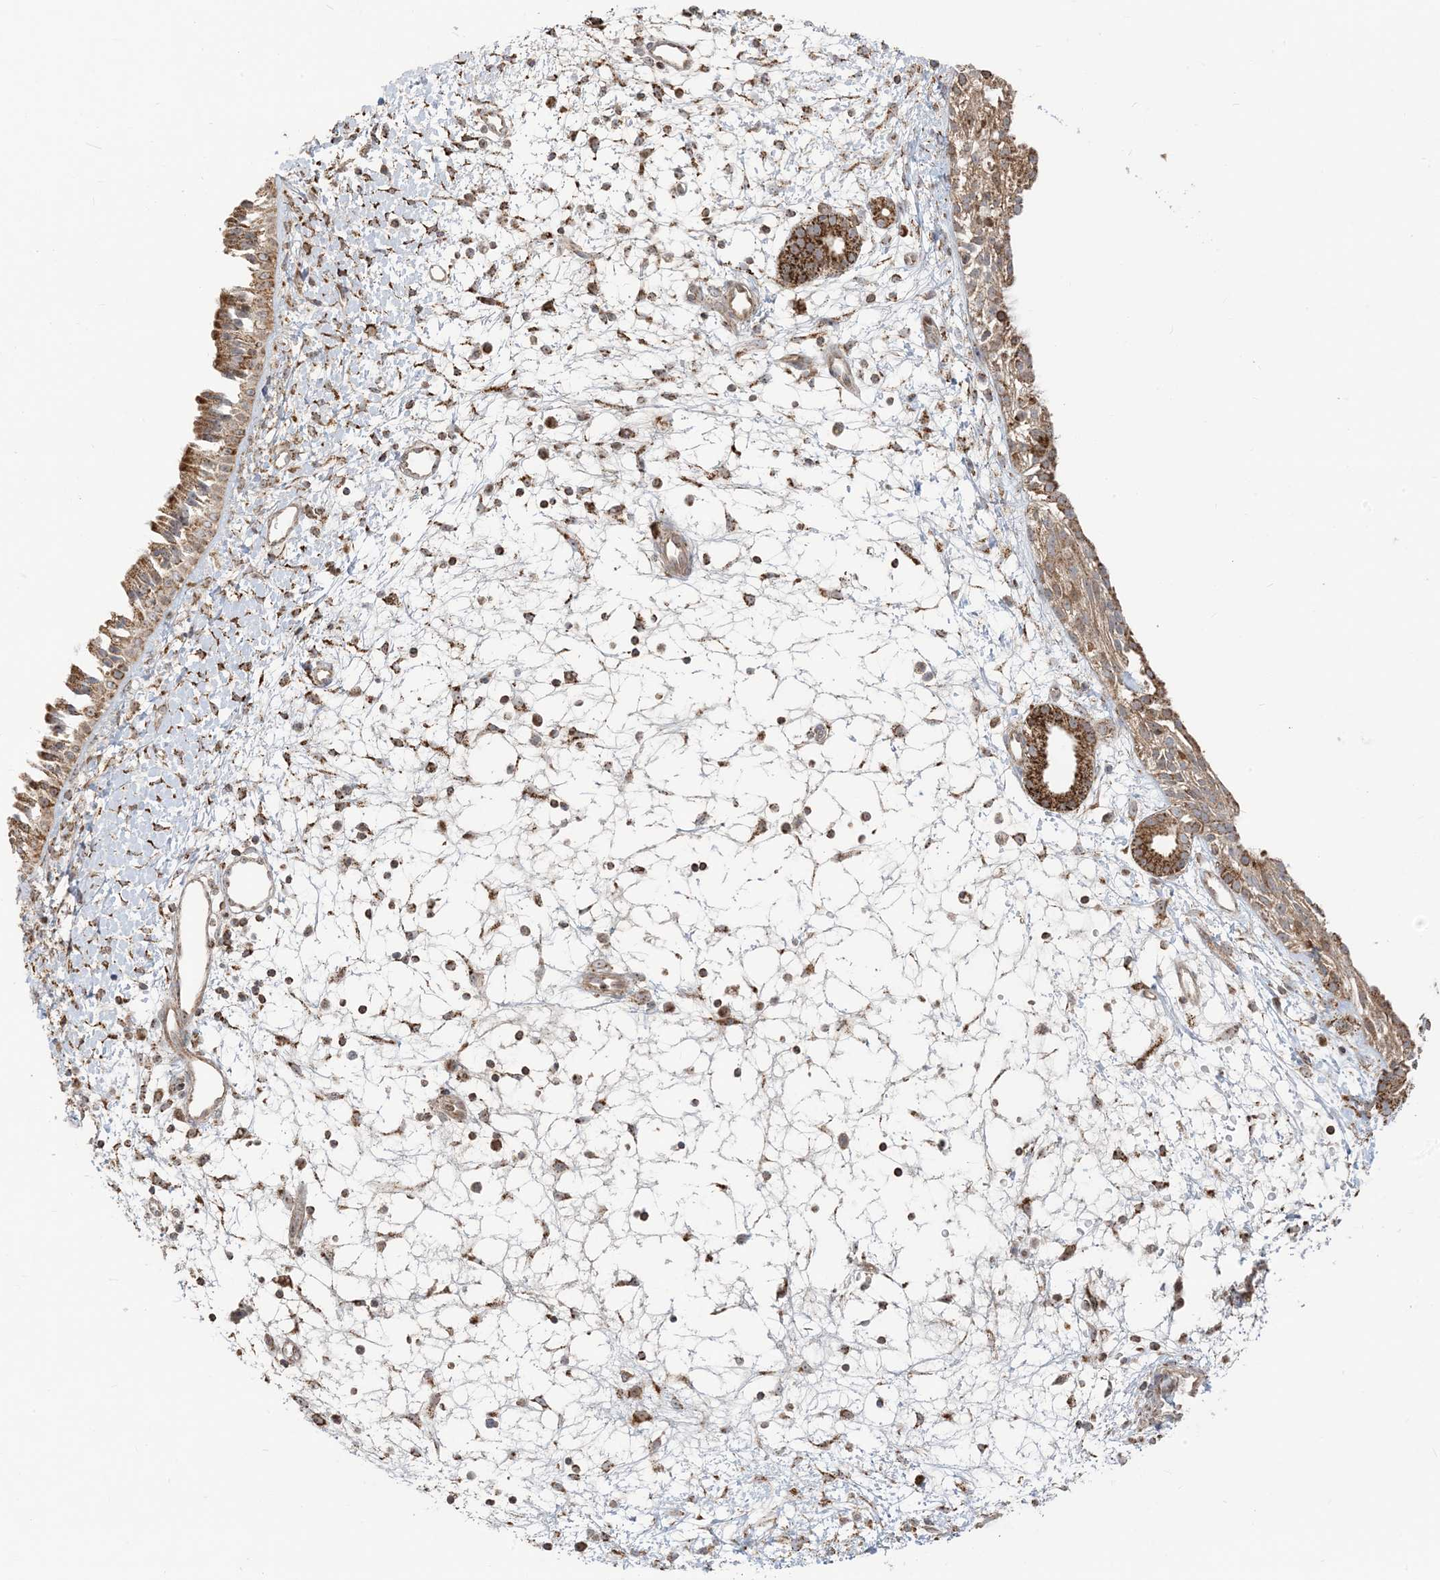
{"staining": {"intensity": "moderate", "quantity": ">75%", "location": "cytoplasmic/membranous"}, "tissue": "nasopharynx", "cell_type": "Respiratory epithelial cells", "image_type": "normal", "snomed": [{"axis": "morphology", "description": "Normal tissue, NOS"}, {"axis": "topography", "description": "Nasopharynx"}], "caption": "This histopathology image reveals immunohistochemistry (IHC) staining of benign nasopharynx, with medium moderate cytoplasmic/membranous staining in about >75% of respiratory epithelial cells.", "gene": "MAPKBP1", "patient": {"sex": "male", "age": 22}}